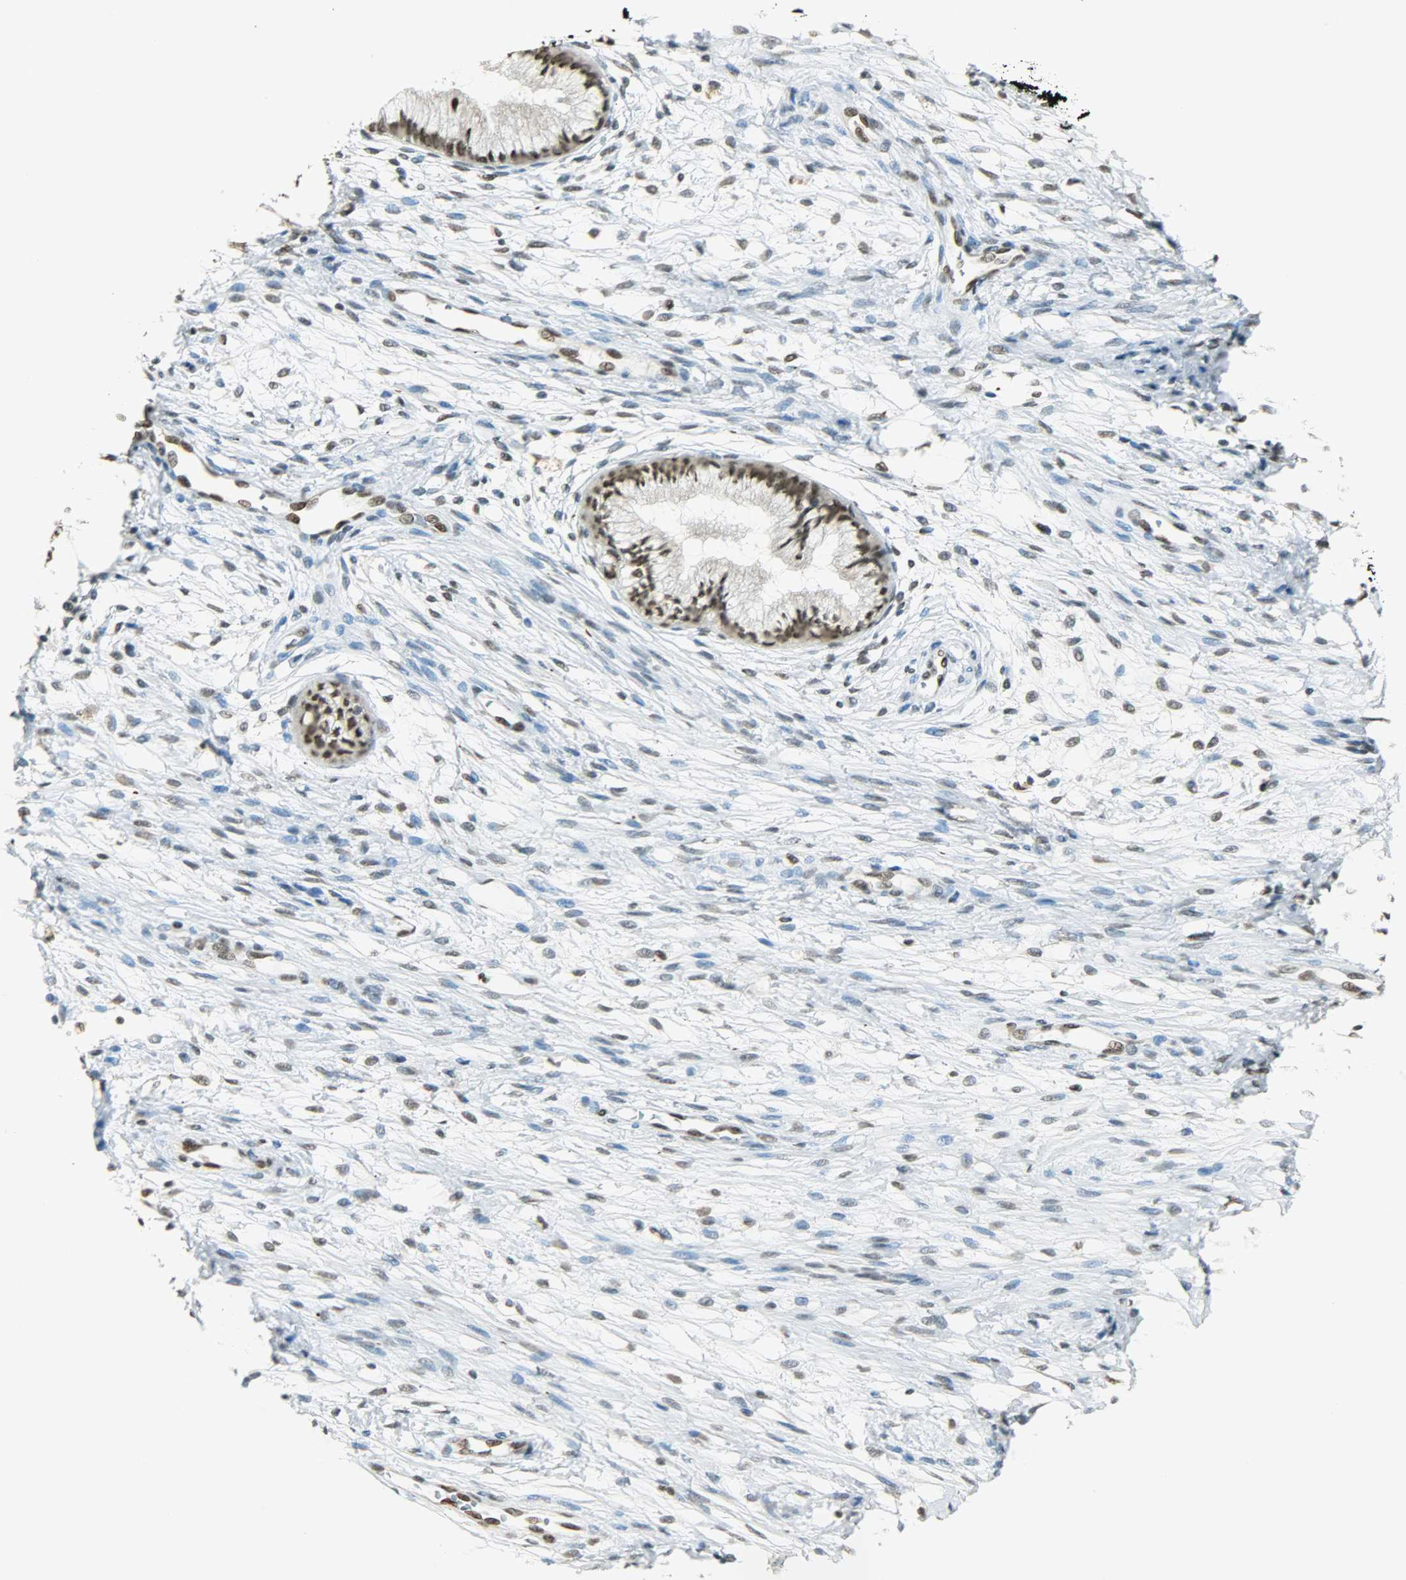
{"staining": {"intensity": "strong", "quantity": ">75%", "location": "nuclear"}, "tissue": "cervix", "cell_type": "Glandular cells", "image_type": "normal", "snomed": [{"axis": "morphology", "description": "Normal tissue, NOS"}, {"axis": "topography", "description": "Cervix"}], "caption": "Protein expression analysis of normal human cervix reveals strong nuclear staining in approximately >75% of glandular cells. (DAB IHC with brightfield microscopy, high magnification).", "gene": "MYEF2", "patient": {"sex": "female", "age": 39}}